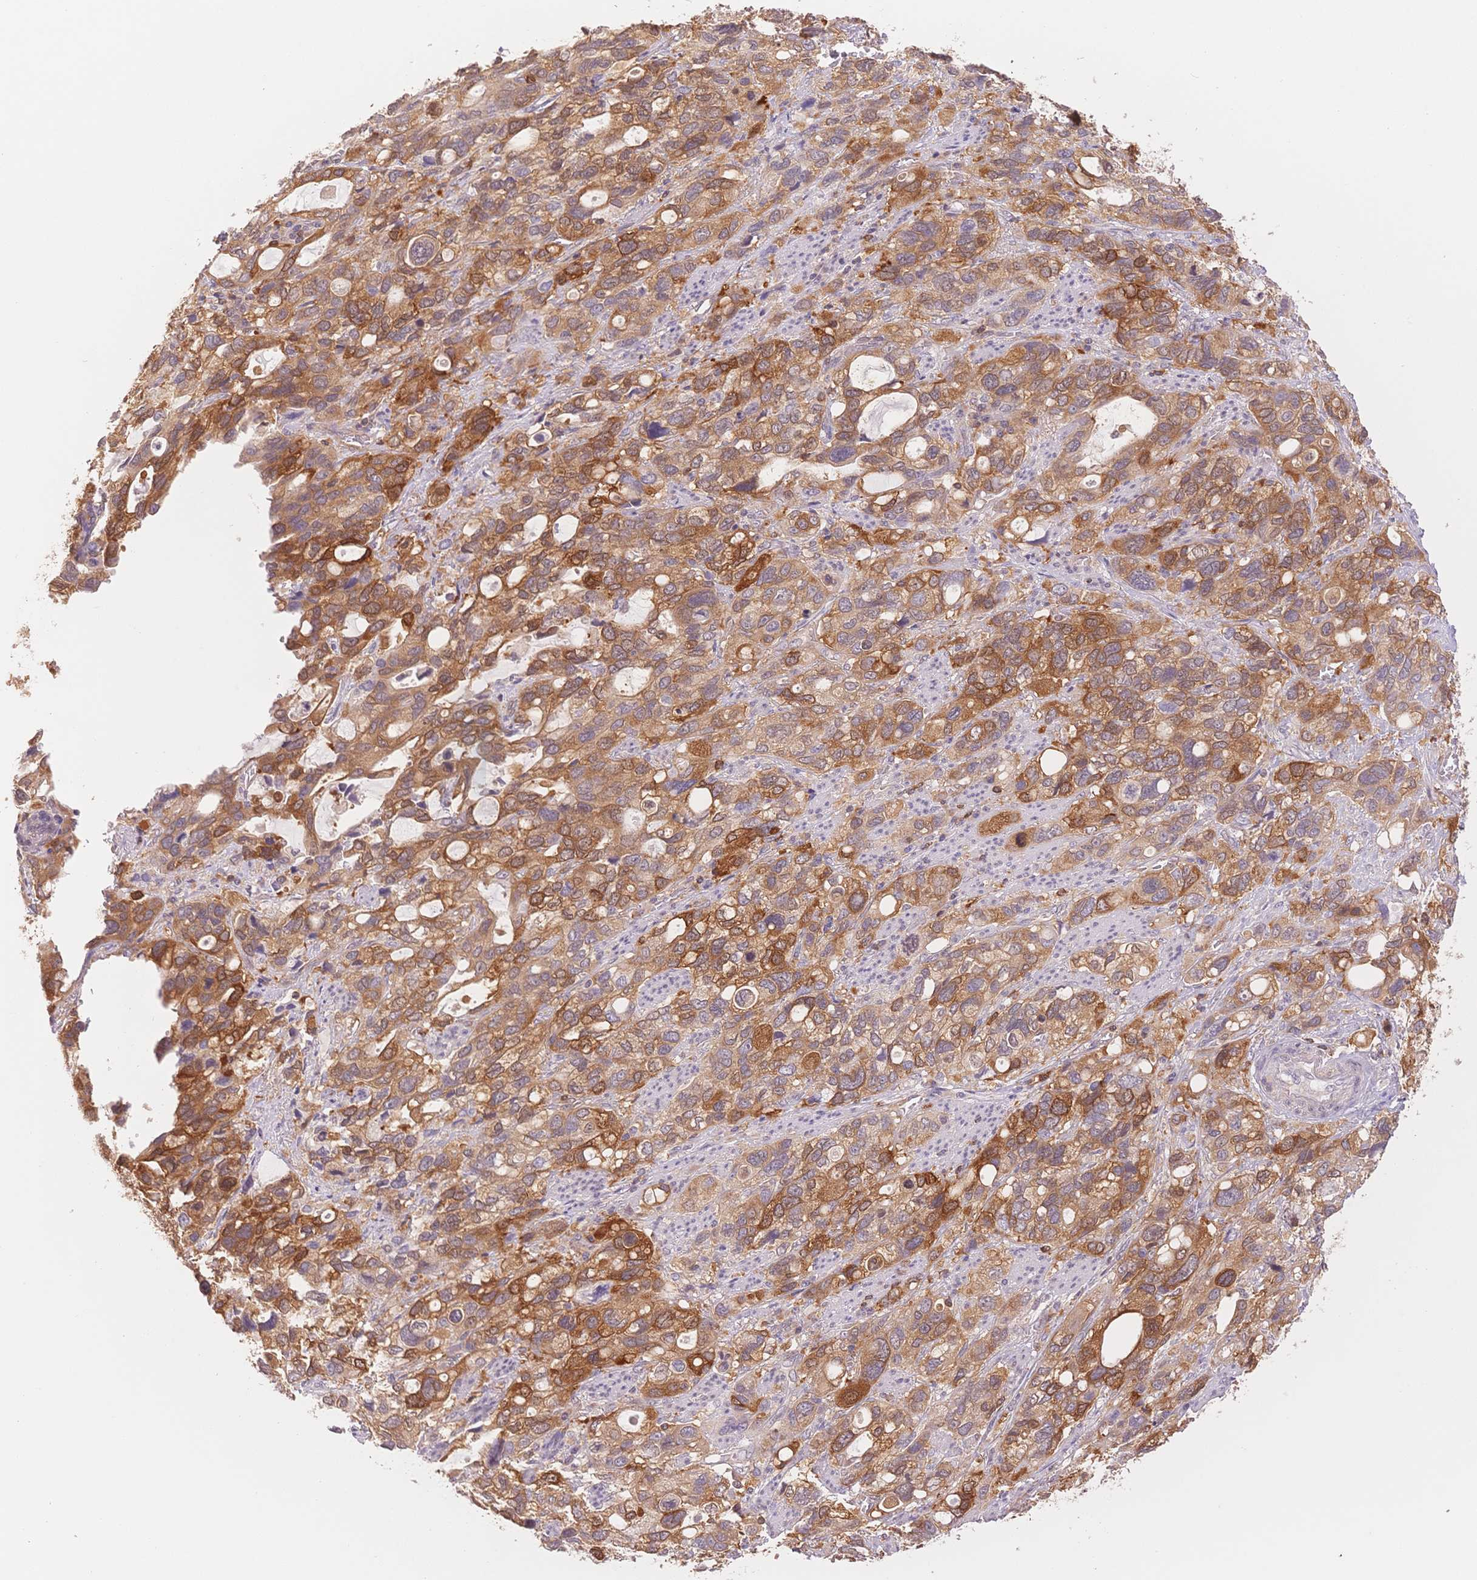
{"staining": {"intensity": "strong", "quantity": ">75%", "location": "cytoplasmic/membranous"}, "tissue": "stomach cancer", "cell_type": "Tumor cells", "image_type": "cancer", "snomed": [{"axis": "morphology", "description": "Adenocarcinoma, NOS"}, {"axis": "topography", "description": "Stomach, upper"}], "caption": "Human stomach cancer stained with a protein marker exhibits strong staining in tumor cells.", "gene": "STK39", "patient": {"sex": "female", "age": 81}}